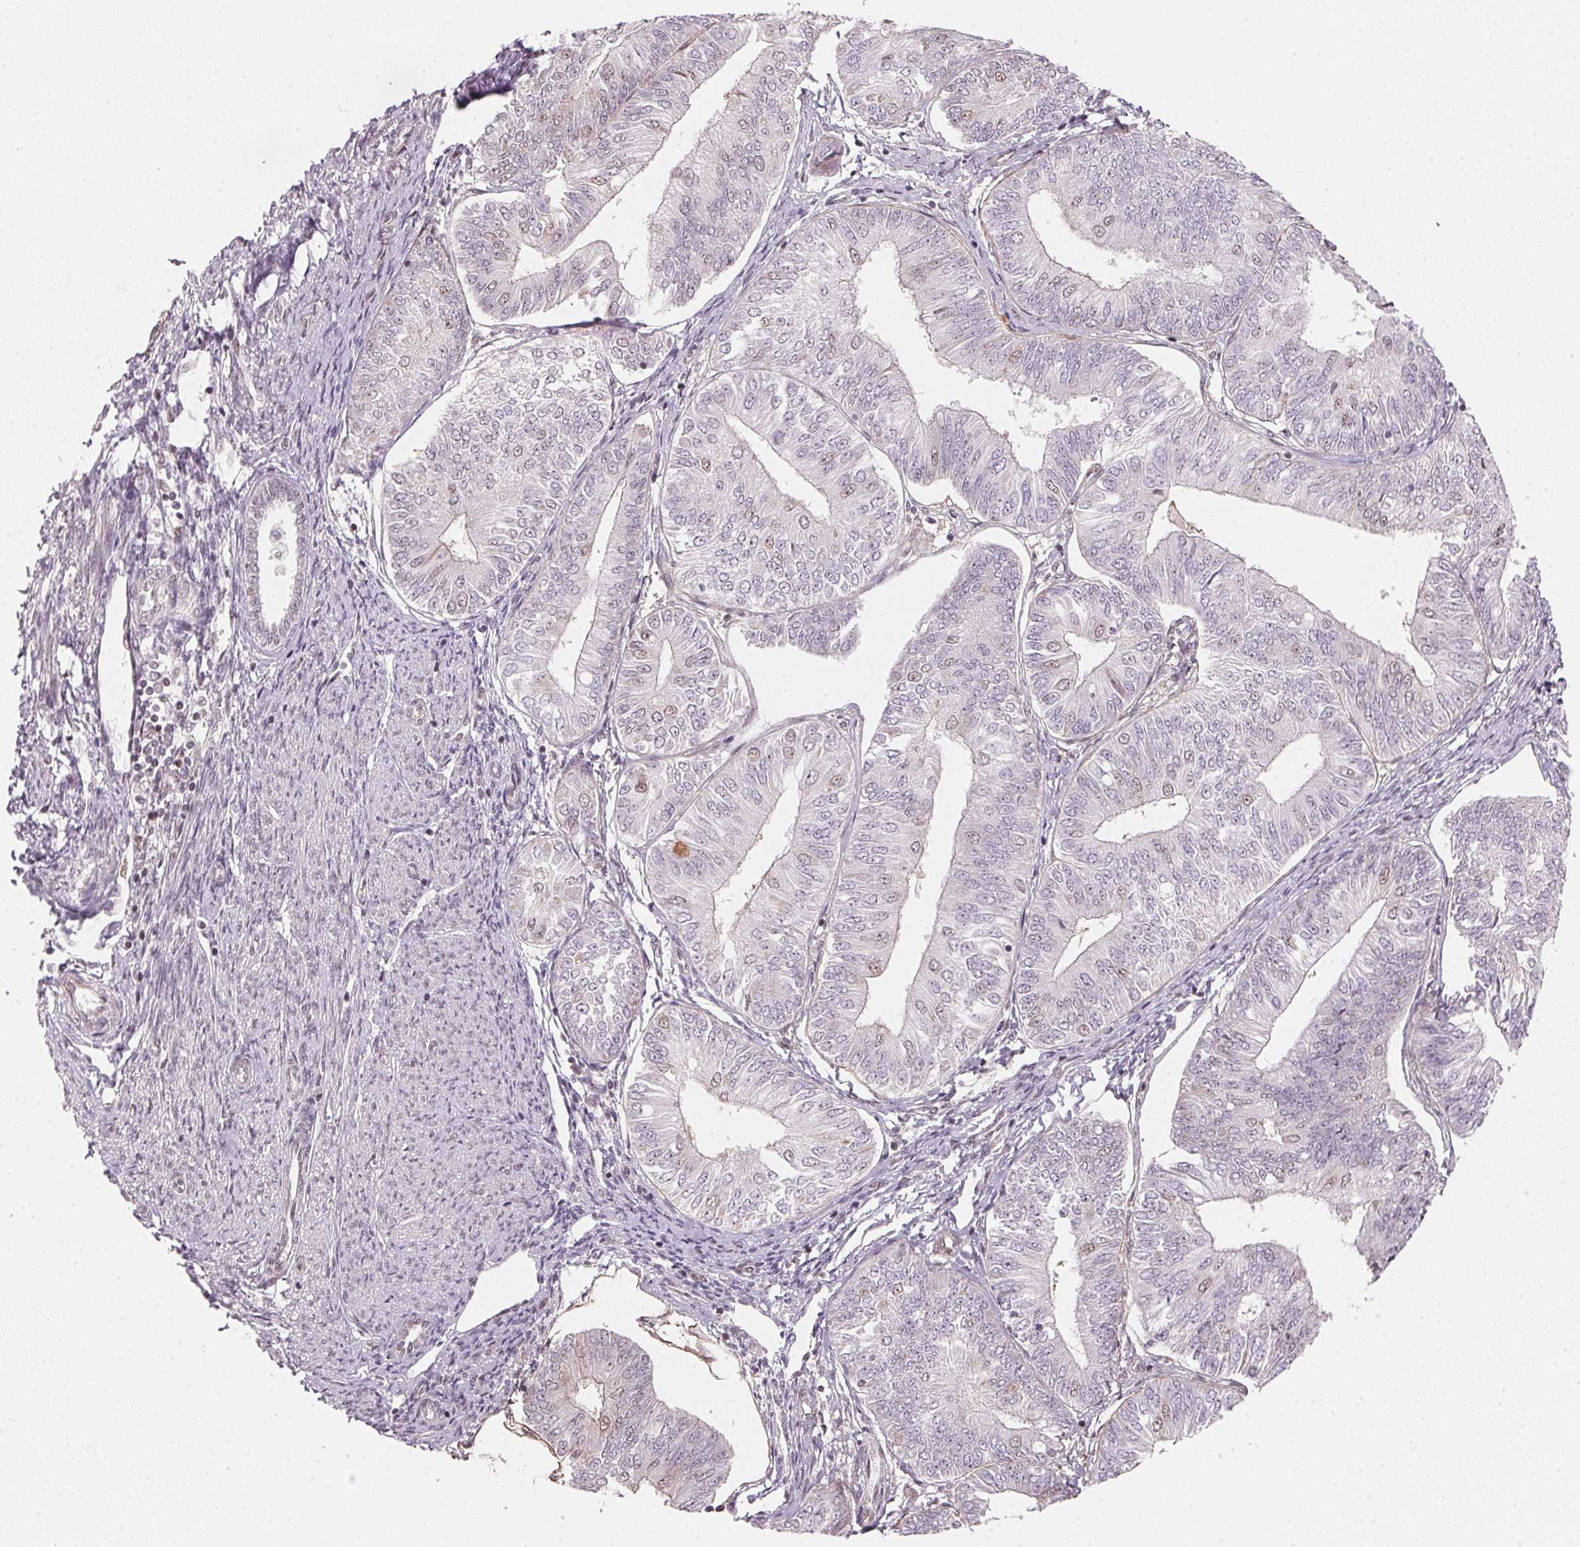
{"staining": {"intensity": "negative", "quantity": "none", "location": "none"}, "tissue": "endometrial cancer", "cell_type": "Tumor cells", "image_type": "cancer", "snomed": [{"axis": "morphology", "description": "Adenocarcinoma, NOS"}, {"axis": "topography", "description": "Endometrium"}], "caption": "Histopathology image shows no significant protein staining in tumor cells of endometrial cancer (adenocarcinoma).", "gene": "KAT6A", "patient": {"sex": "female", "age": 58}}